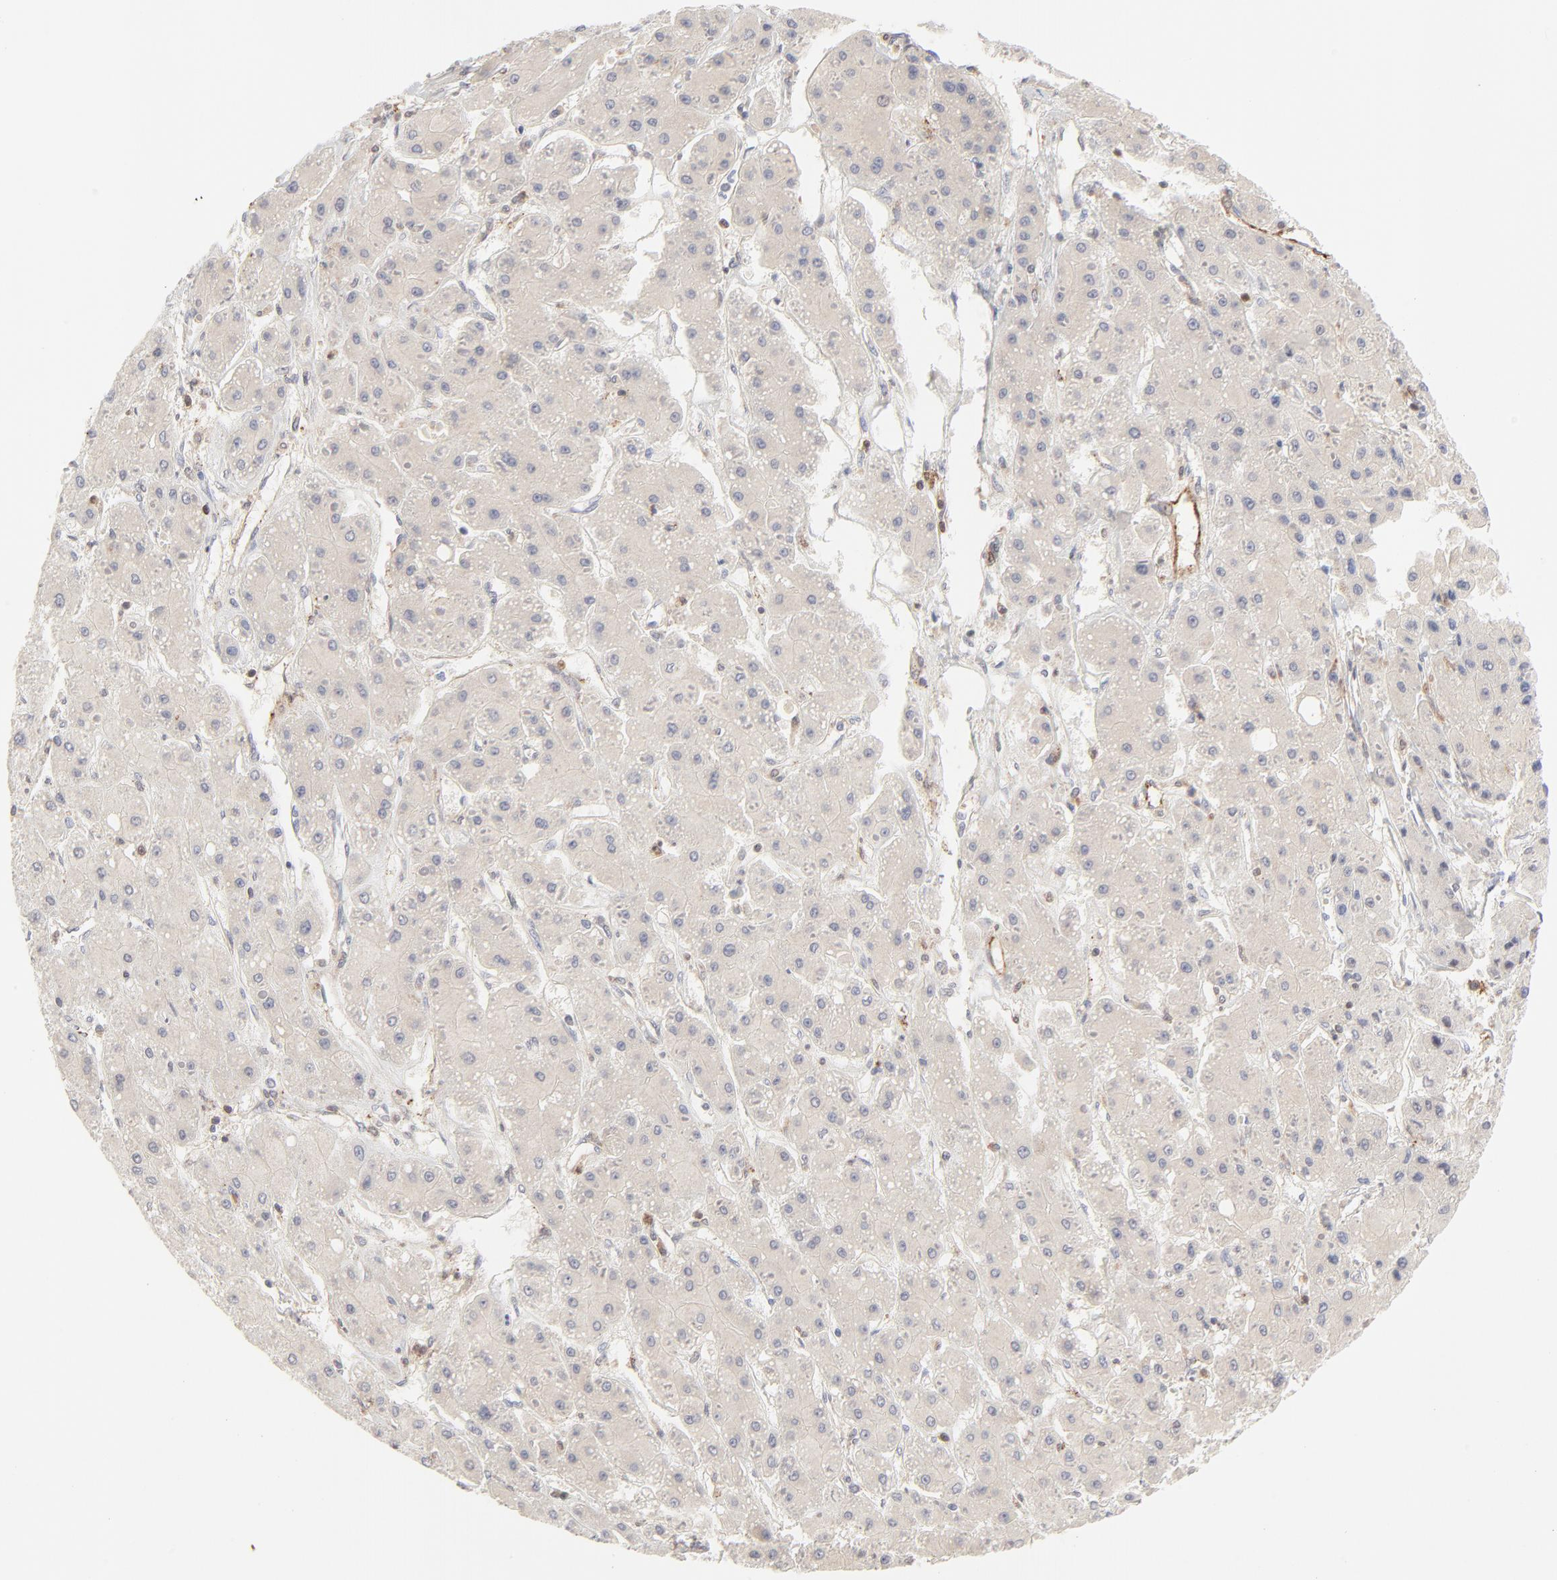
{"staining": {"intensity": "negative", "quantity": "none", "location": "none"}, "tissue": "liver cancer", "cell_type": "Tumor cells", "image_type": "cancer", "snomed": [{"axis": "morphology", "description": "Carcinoma, Hepatocellular, NOS"}, {"axis": "topography", "description": "Liver"}], "caption": "High magnification brightfield microscopy of liver cancer (hepatocellular carcinoma) stained with DAB (3,3'-diaminobenzidine) (brown) and counterstained with hematoxylin (blue): tumor cells show no significant positivity.", "gene": "CDK6", "patient": {"sex": "female", "age": 52}}